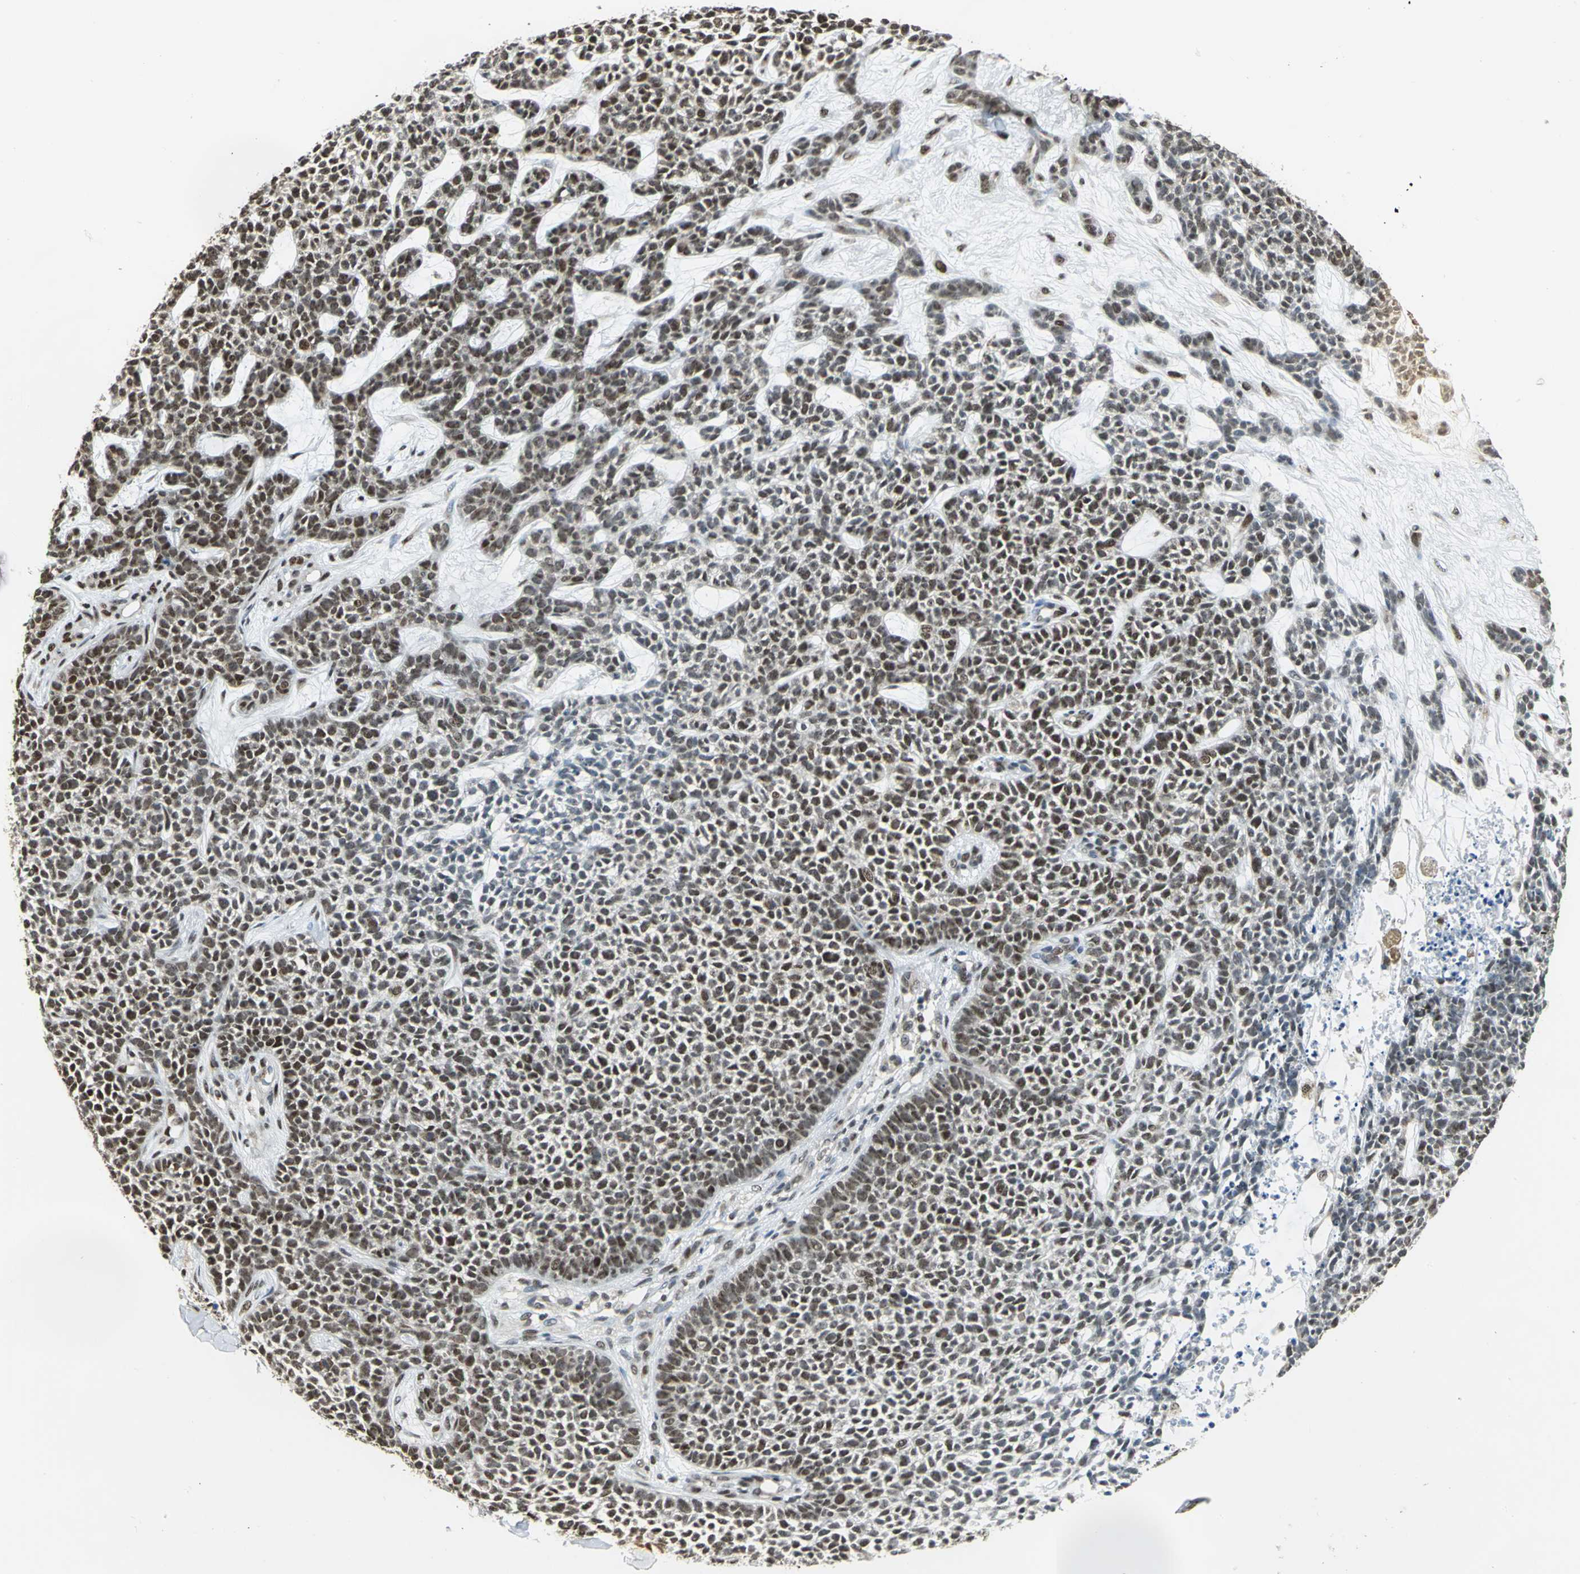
{"staining": {"intensity": "moderate", "quantity": ">75%", "location": "nuclear"}, "tissue": "skin cancer", "cell_type": "Tumor cells", "image_type": "cancer", "snomed": [{"axis": "morphology", "description": "Basal cell carcinoma"}, {"axis": "topography", "description": "Skin"}], "caption": "Immunohistochemical staining of skin basal cell carcinoma shows moderate nuclear protein positivity in approximately >75% of tumor cells.", "gene": "DDX5", "patient": {"sex": "female", "age": 84}}